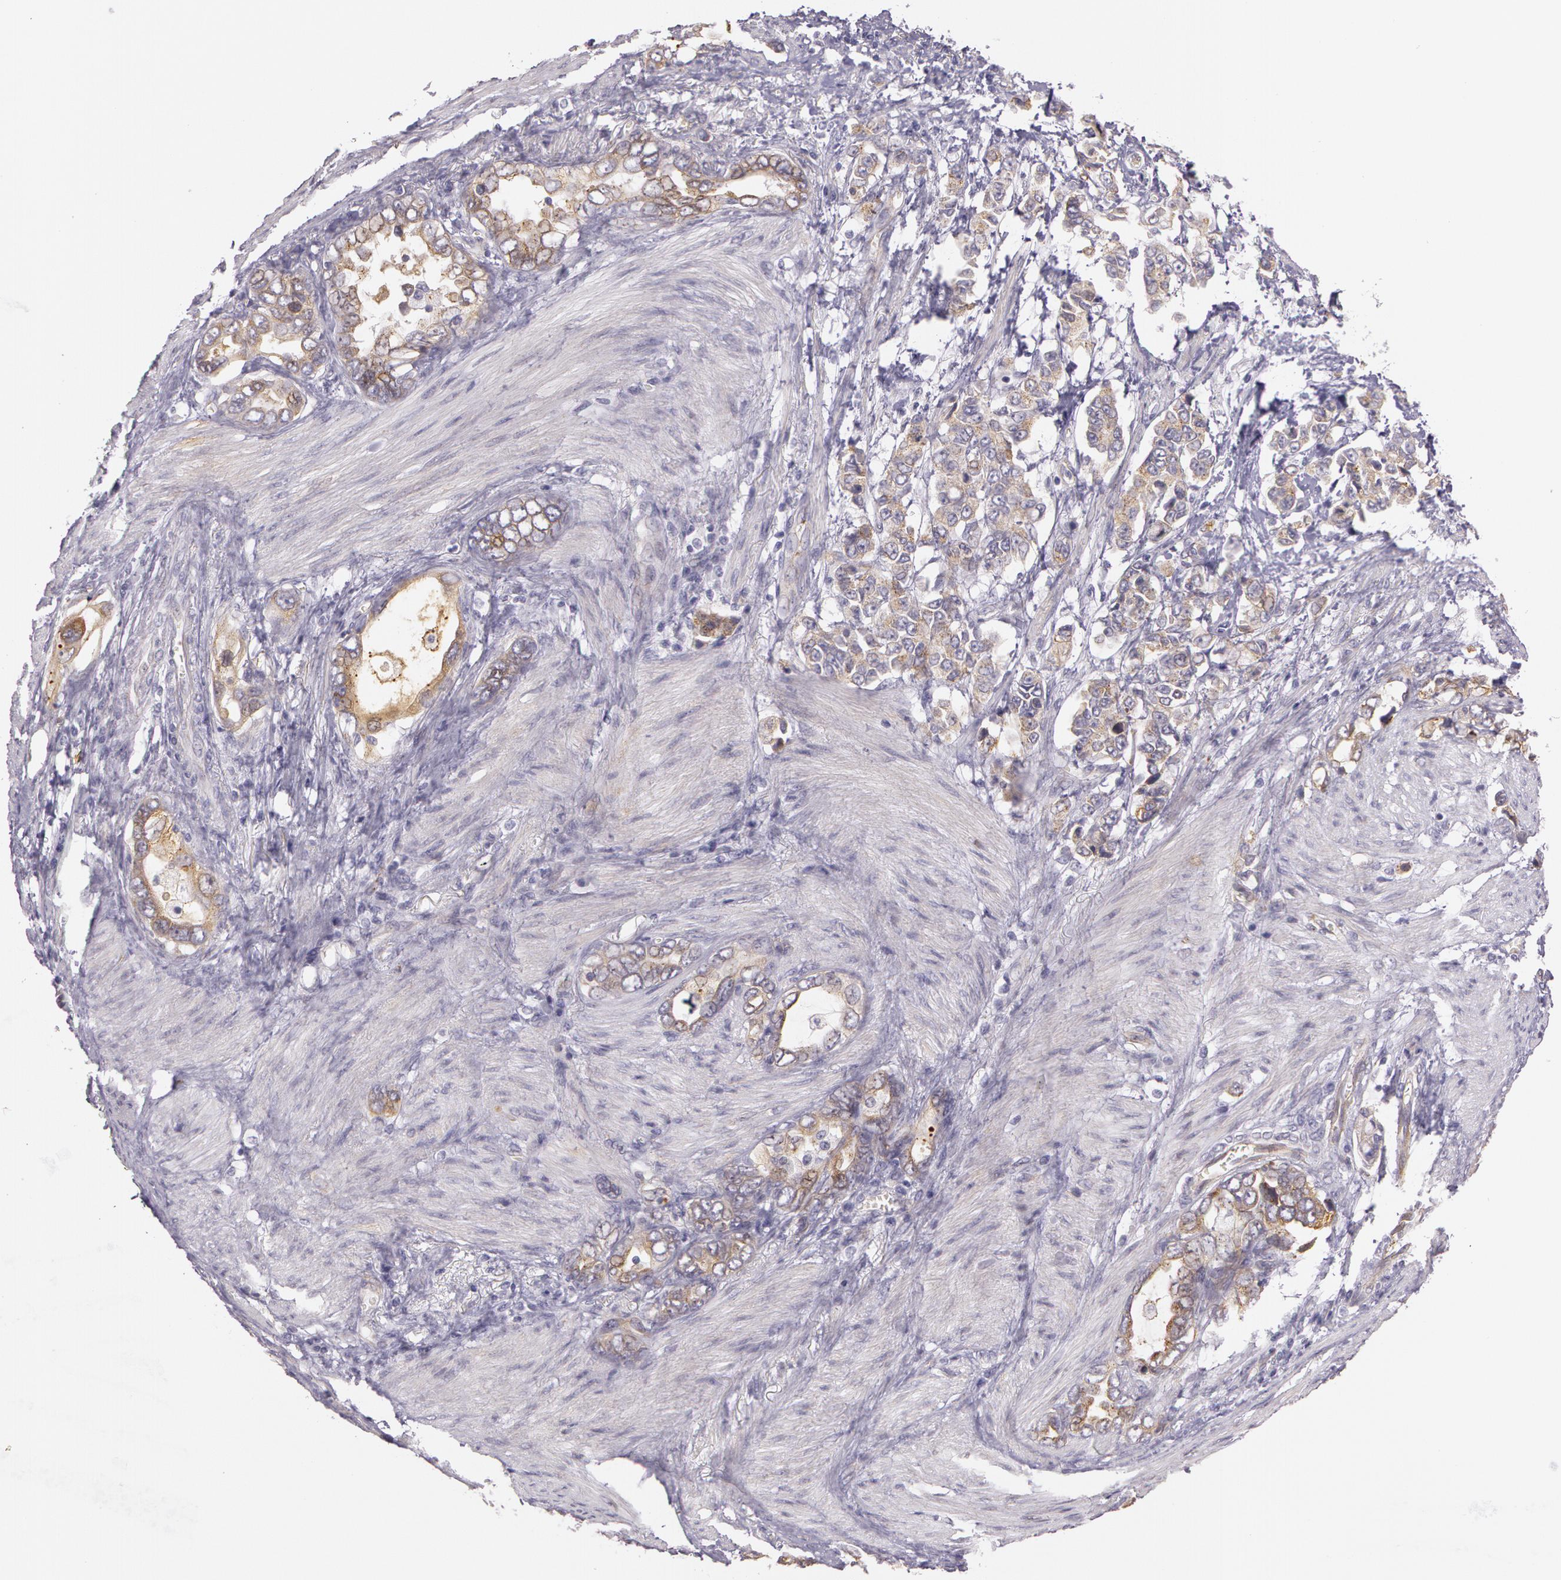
{"staining": {"intensity": "moderate", "quantity": ">75%", "location": "cytoplasmic/membranous"}, "tissue": "stomach cancer", "cell_type": "Tumor cells", "image_type": "cancer", "snomed": [{"axis": "morphology", "description": "Adenocarcinoma, NOS"}, {"axis": "topography", "description": "Stomach"}], "caption": "Approximately >75% of tumor cells in human stomach adenocarcinoma show moderate cytoplasmic/membranous protein expression as visualized by brown immunohistochemical staining.", "gene": "APP", "patient": {"sex": "male", "age": 78}}